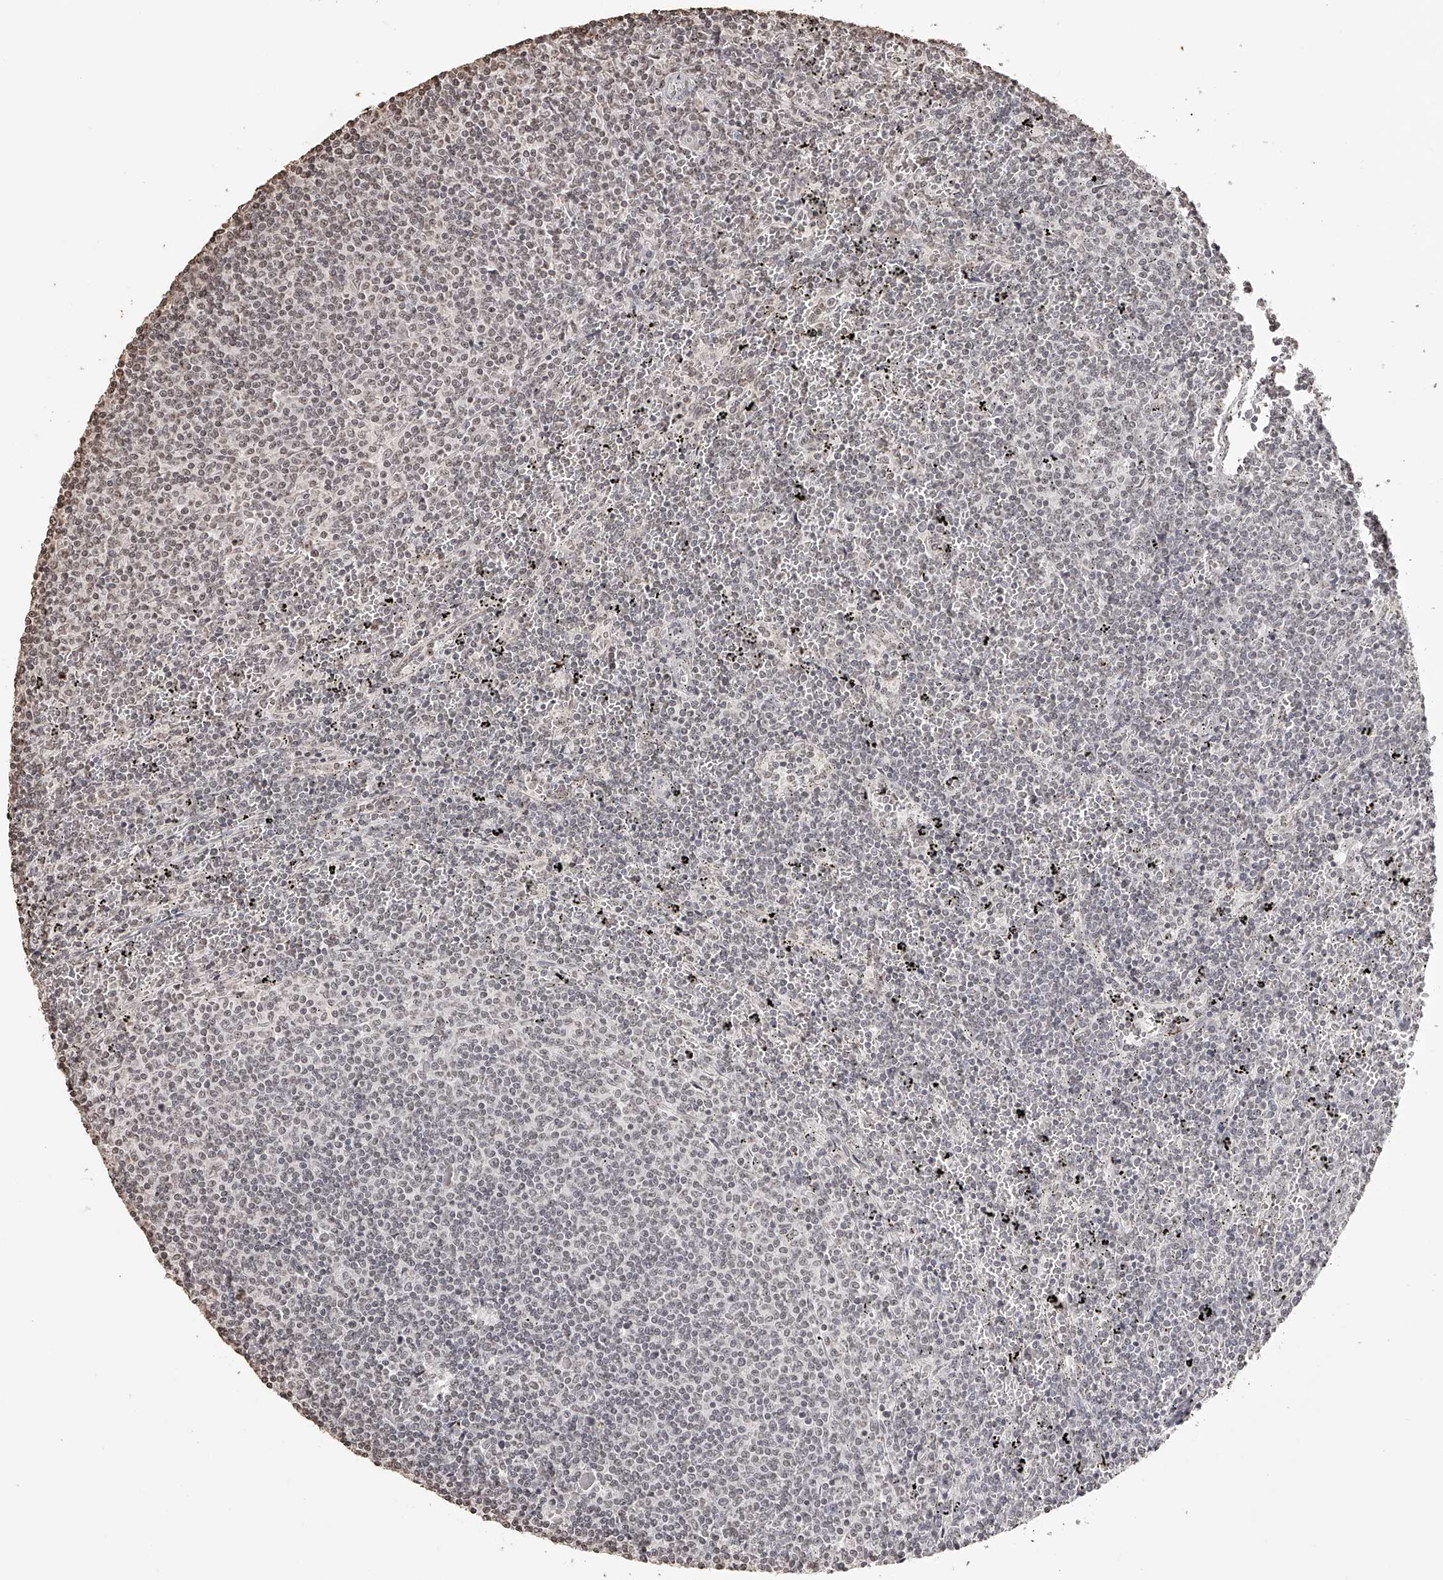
{"staining": {"intensity": "weak", "quantity": "<25%", "location": "nuclear"}, "tissue": "lymphoma", "cell_type": "Tumor cells", "image_type": "cancer", "snomed": [{"axis": "morphology", "description": "Malignant lymphoma, non-Hodgkin's type, Low grade"}, {"axis": "topography", "description": "Spleen"}], "caption": "High magnification brightfield microscopy of low-grade malignant lymphoma, non-Hodgkin's type stained with DAB (brown) and counterstained with hematoxylin (blue): tumor cells show no significant positivity.", "gene": "ZNF503", "patient": {"sex": "female", "age": 50}}